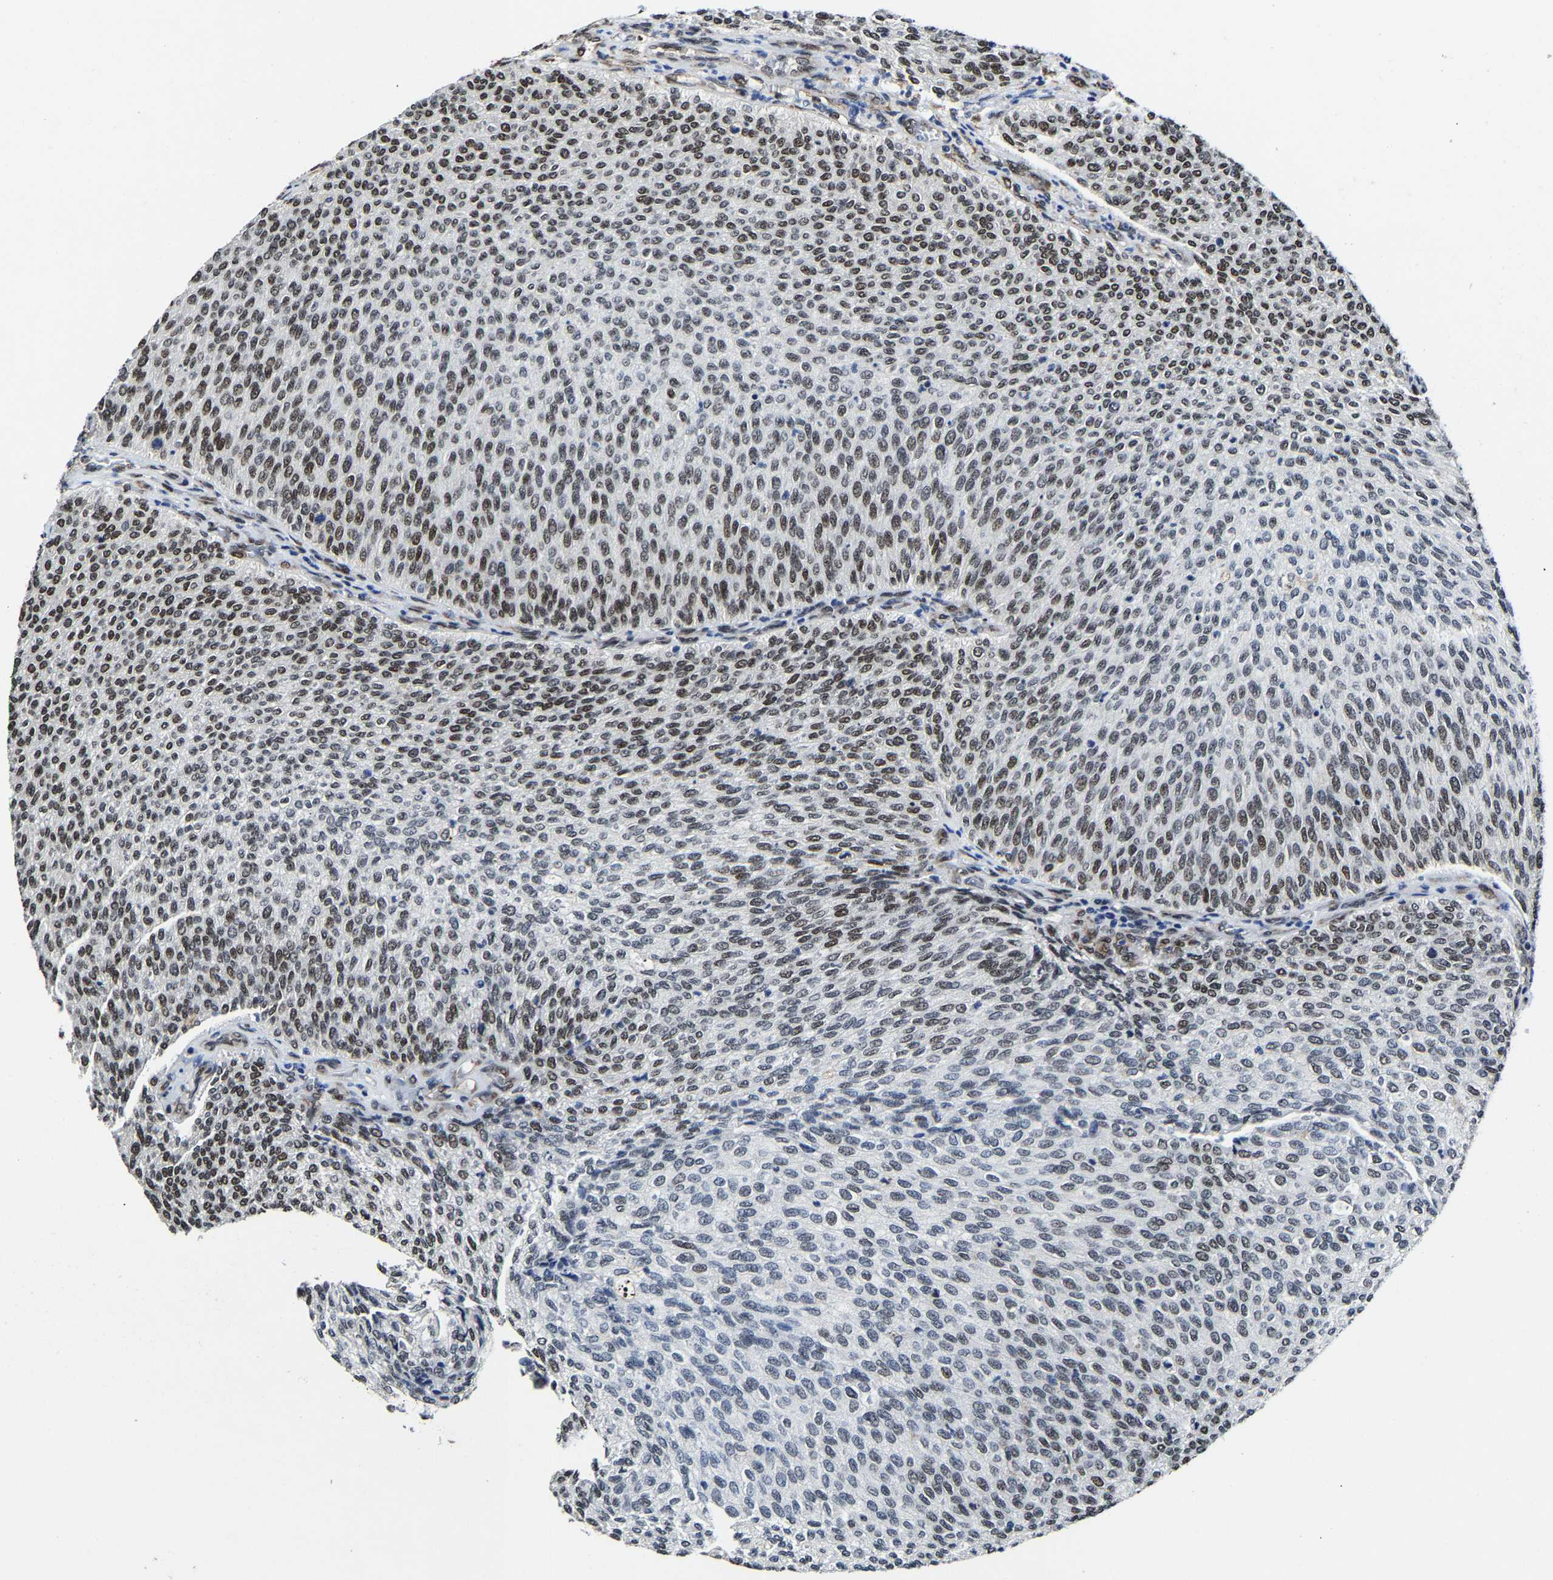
{"staining": {"intensity": "moderate", "quantity": ">75%", "location": "nuclear"}, "tissue": "urothelial cancer", "cell_type": "Tumor cells", "image_type": "cancer", "snomed": [{"axis": "morphology", "description": "Urothelial carcinoma, Low grade"}, {"axis": "topography", "description": "Urinary bladder"}], "caption": "There is medium levels of moderate nuclear positivity in tumor cells of urothelial cancer, as demonstrated by immunohistochemical staining (brown color).", "gene": "METTL1", "patient": {"sex": "female", "age": 79}}